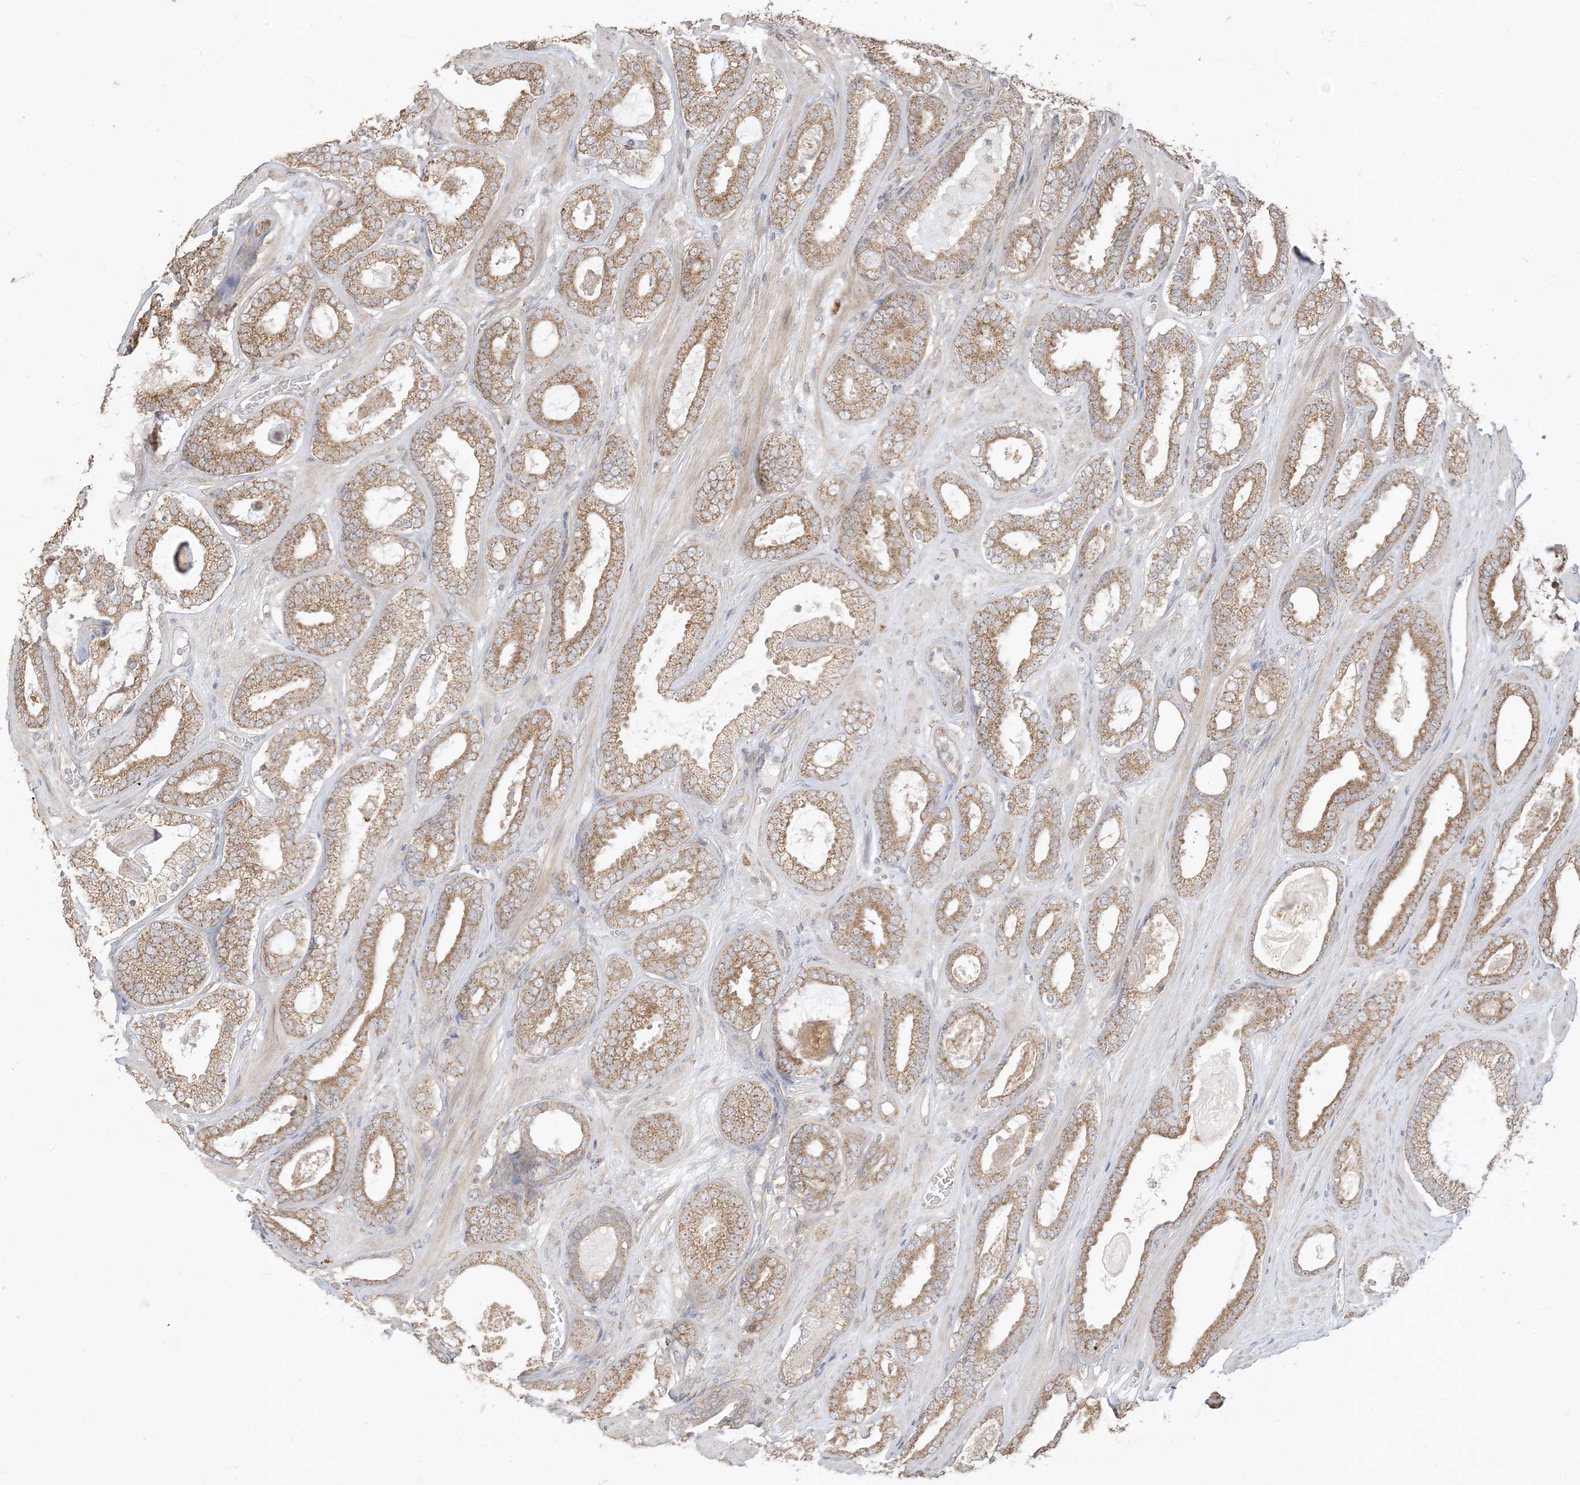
{"staining": {"intensity": "strong", "quantity": ">75%", "location": "cytoplasmic/membranous"}, "tissue": "prostate cancer", "cell_type": "Tumor cells", "image_type": "cancer", "snomed": [{"axis": "morphology", "description": "Adenocarcinoma, High grade"}, {"axis": "topography", "description": "Prostate"}], "caption": "A brown stain shows strong cytoplasmic/membranous expression of a protein in human adenocarcinoma (high-grade) (prostate) tumor cells.", "gene": "SIRT3", "patient": {"sex": "male", "age": 60}}